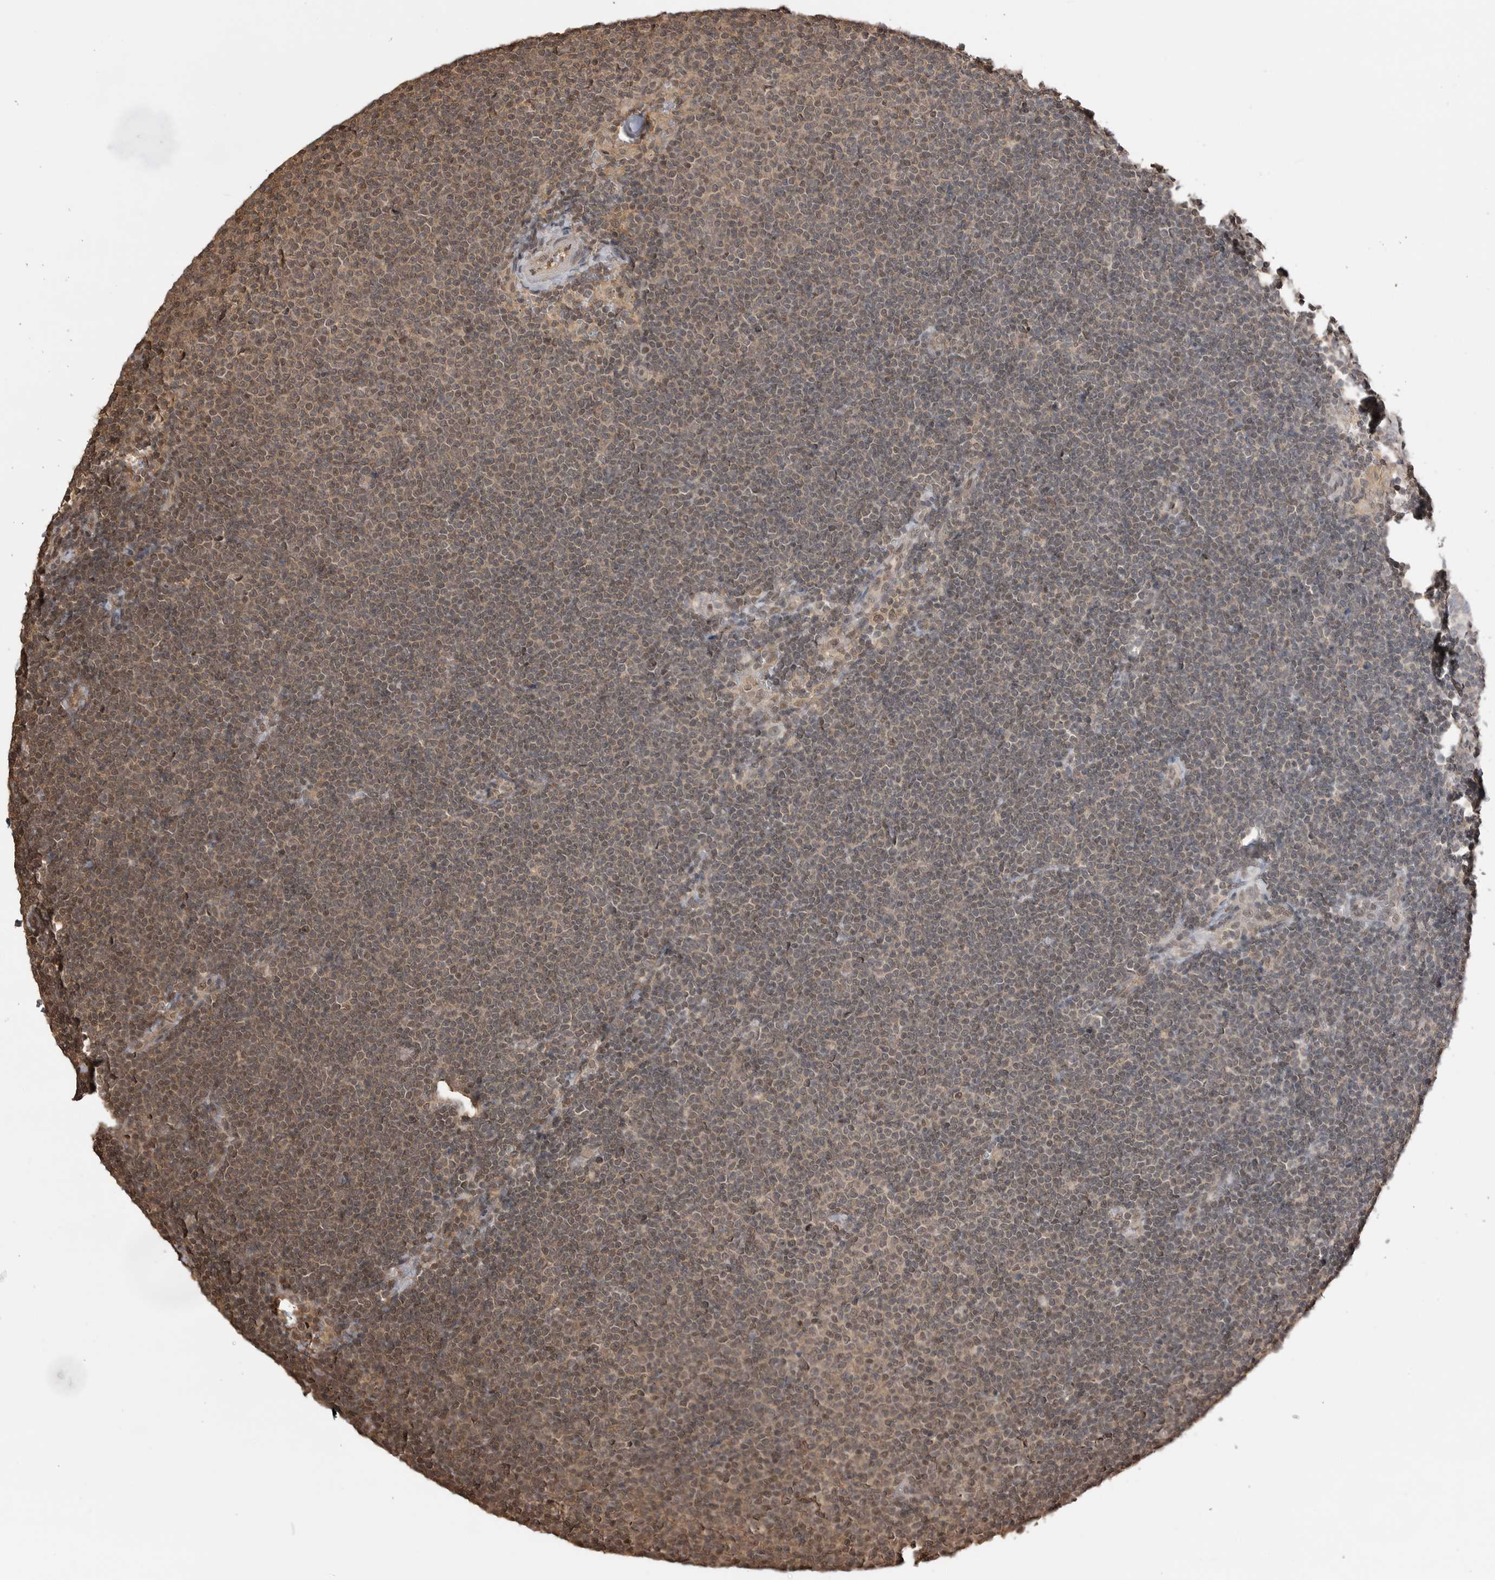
{"staining": {"intensity": "weak", "quantity": "<25%", "location": "cytoplasmic/membranous,nuclear"}, "tissue": "lymphoma", "cell_type": "Tumor cells", "image_type": "cancer", "snomed": [{"axis": "morphology", "description": "Malignant lymphoma, non-Hodgkin's type, Low grade"}, {"axis": "topography", "description": "Lymph node"}], "caption": "High magnification brightfield microscopy of lymphoma stained with DAB (brown) and counterstained with hematoxylin (blue): tumor cells show no significant positivity.", "gene": "PEAK1", "patient": {"sex": "female", "age": 53}}